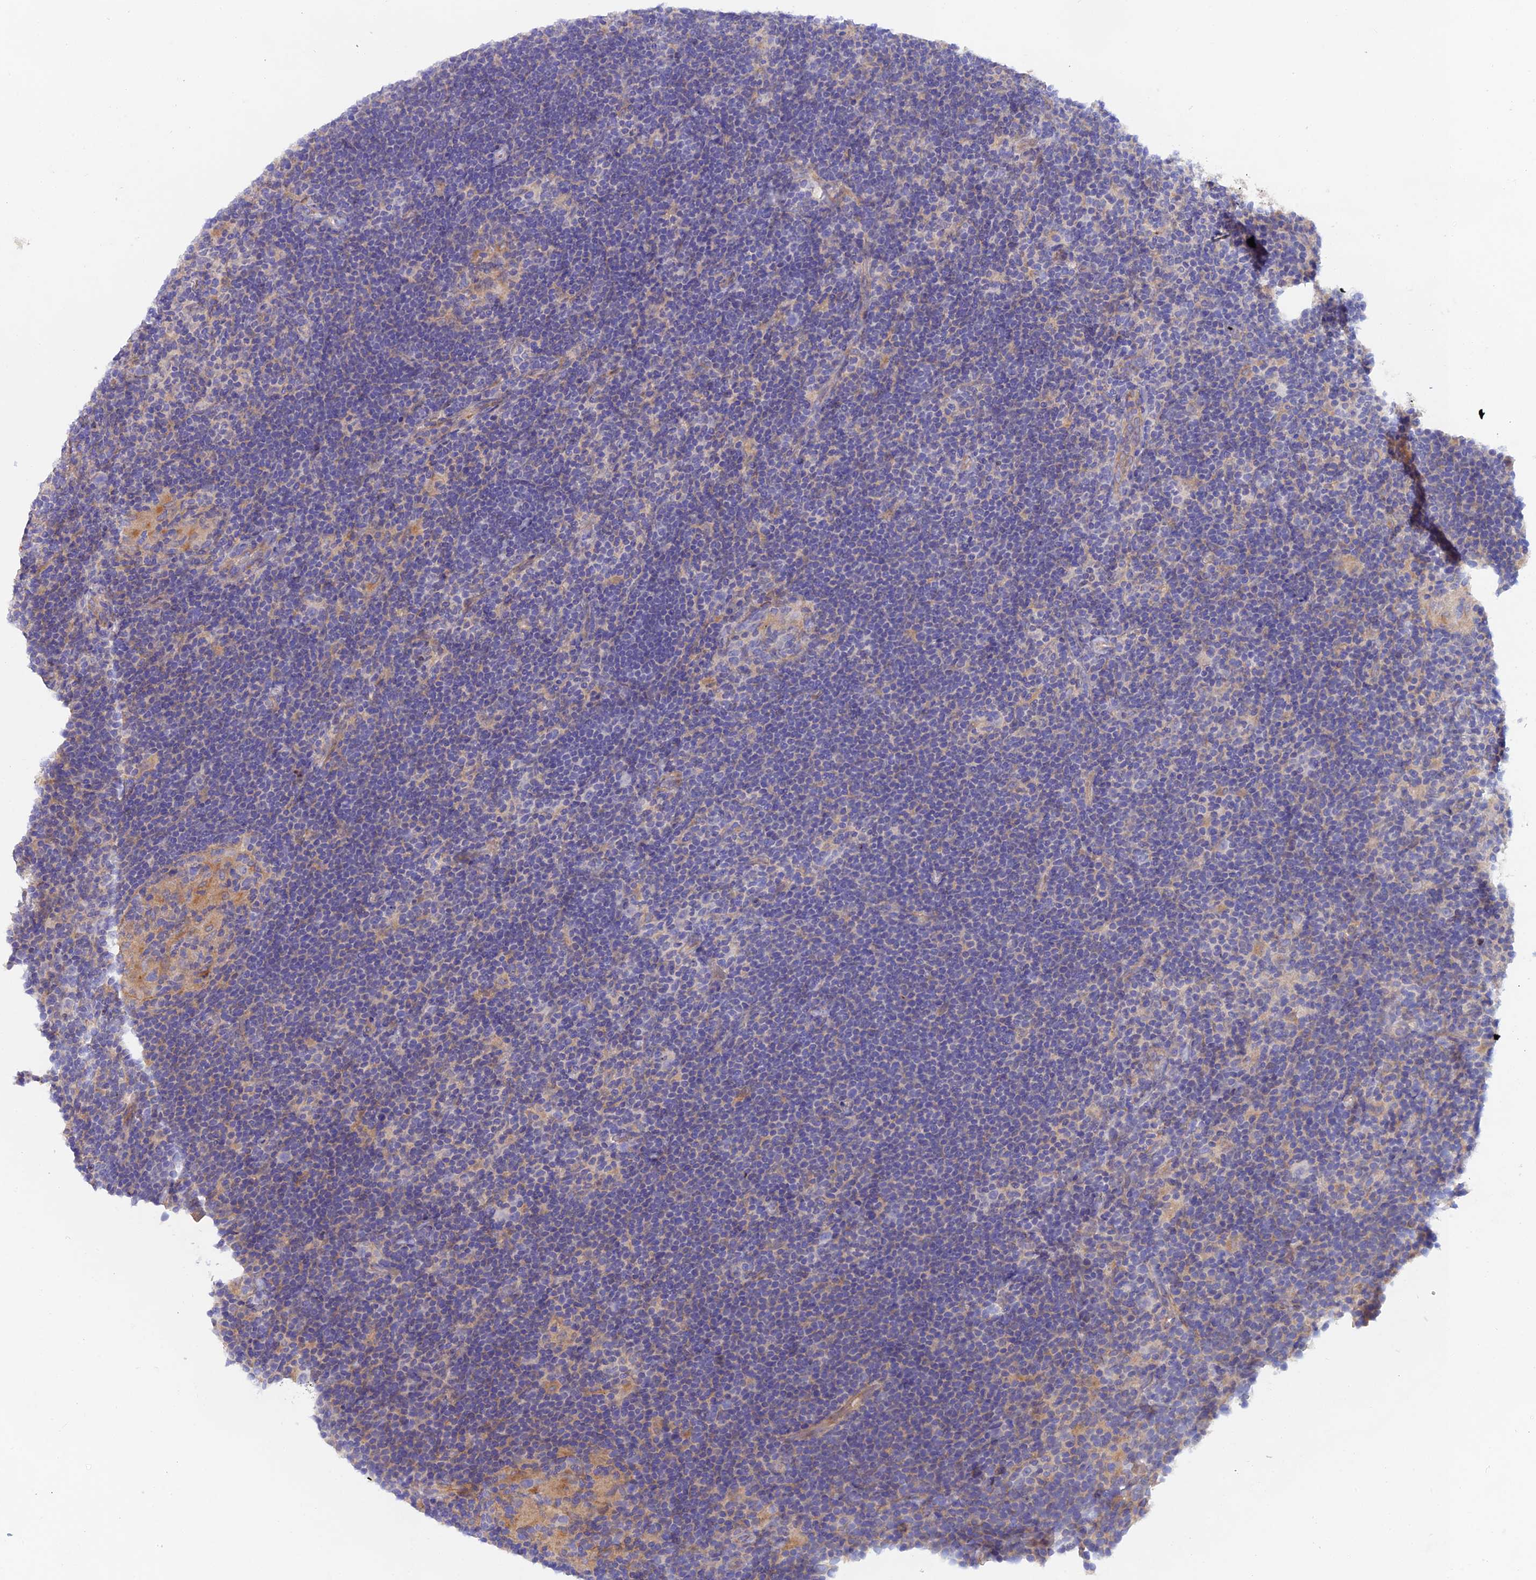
{"staining": {"intensity": "negative", "quantity": "none", "location": "none"}, "tissue": "lymphoma", "cell_type": "Tumor cells", "image_type": "cancer", "snomed": [{"axis": "morphology", "description": "Hodgkin's disease, NOS"}, {"axis": "topography", "description": "Lymph node"}], "caption": "This is an immunohistochemistry (IHC) image of lymphoma. There is no staining in tumor cells.", "gene": "FZR1", "patient": {"sex": "female", "age": 57}}